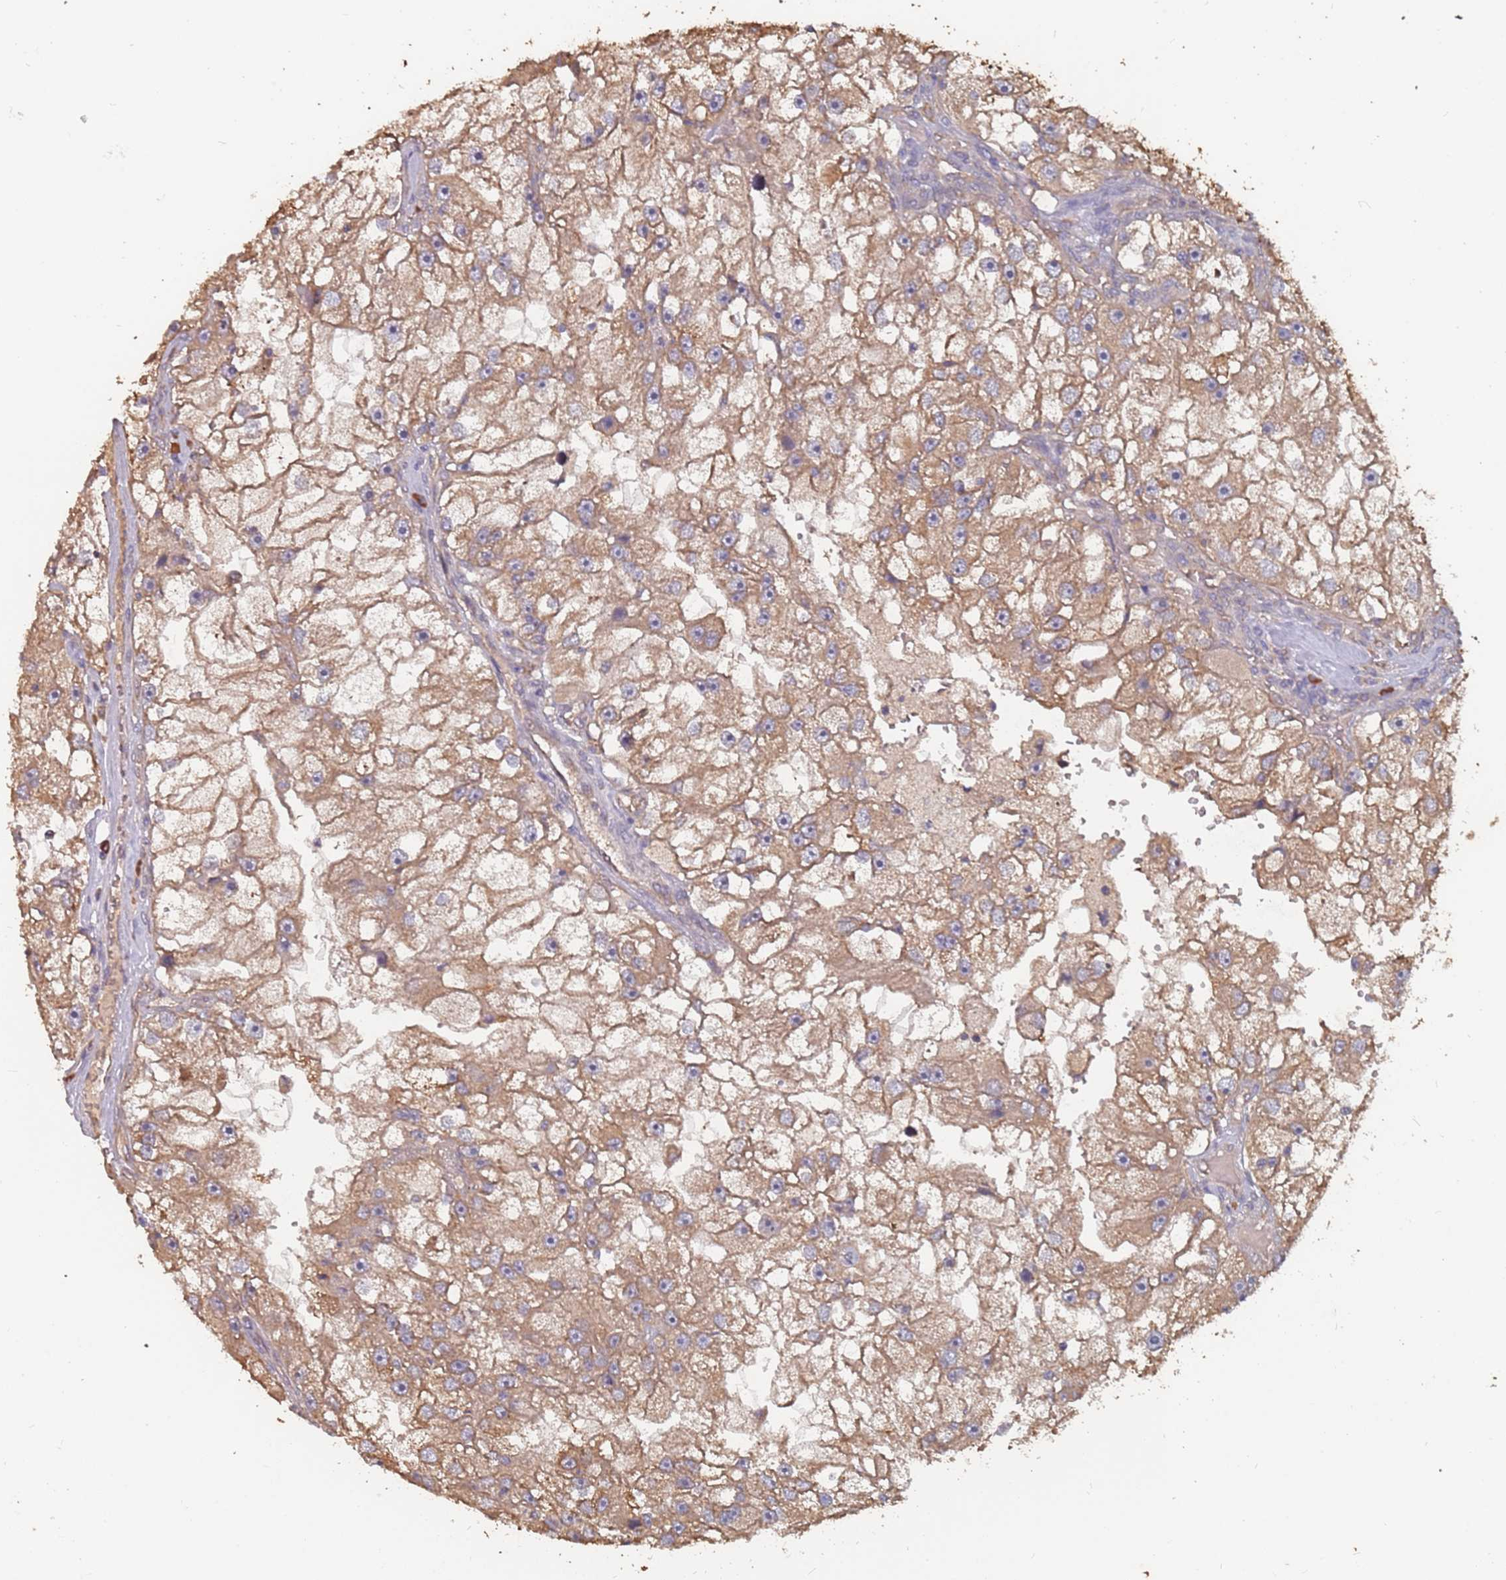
{"staining": {"intensity": "moderate", "quantity": ">75%", "location": "cytoplasmic/membranous"}, "tissue": "renal cancer", "cell_type": "Tumor cells", "image_type": "cancer", "snomed": [{"axis": "morphology", "description": "Adenocarcinoma, NOS"}, {"axis": "topography", "description": "Kidney"}], "caption": "Immunohistochemistry image of neoplastic tissue: human adenocarcinoma (renal) stained using IHC exhibits medium levels of moderate protein expression localized specifically in the cytoplasmic/membranous of tumor cells, appearing as a cytoplasmic/membranous brown color.", "gene": "ATG5", "patient": {"sex": "male", "age": 63}}